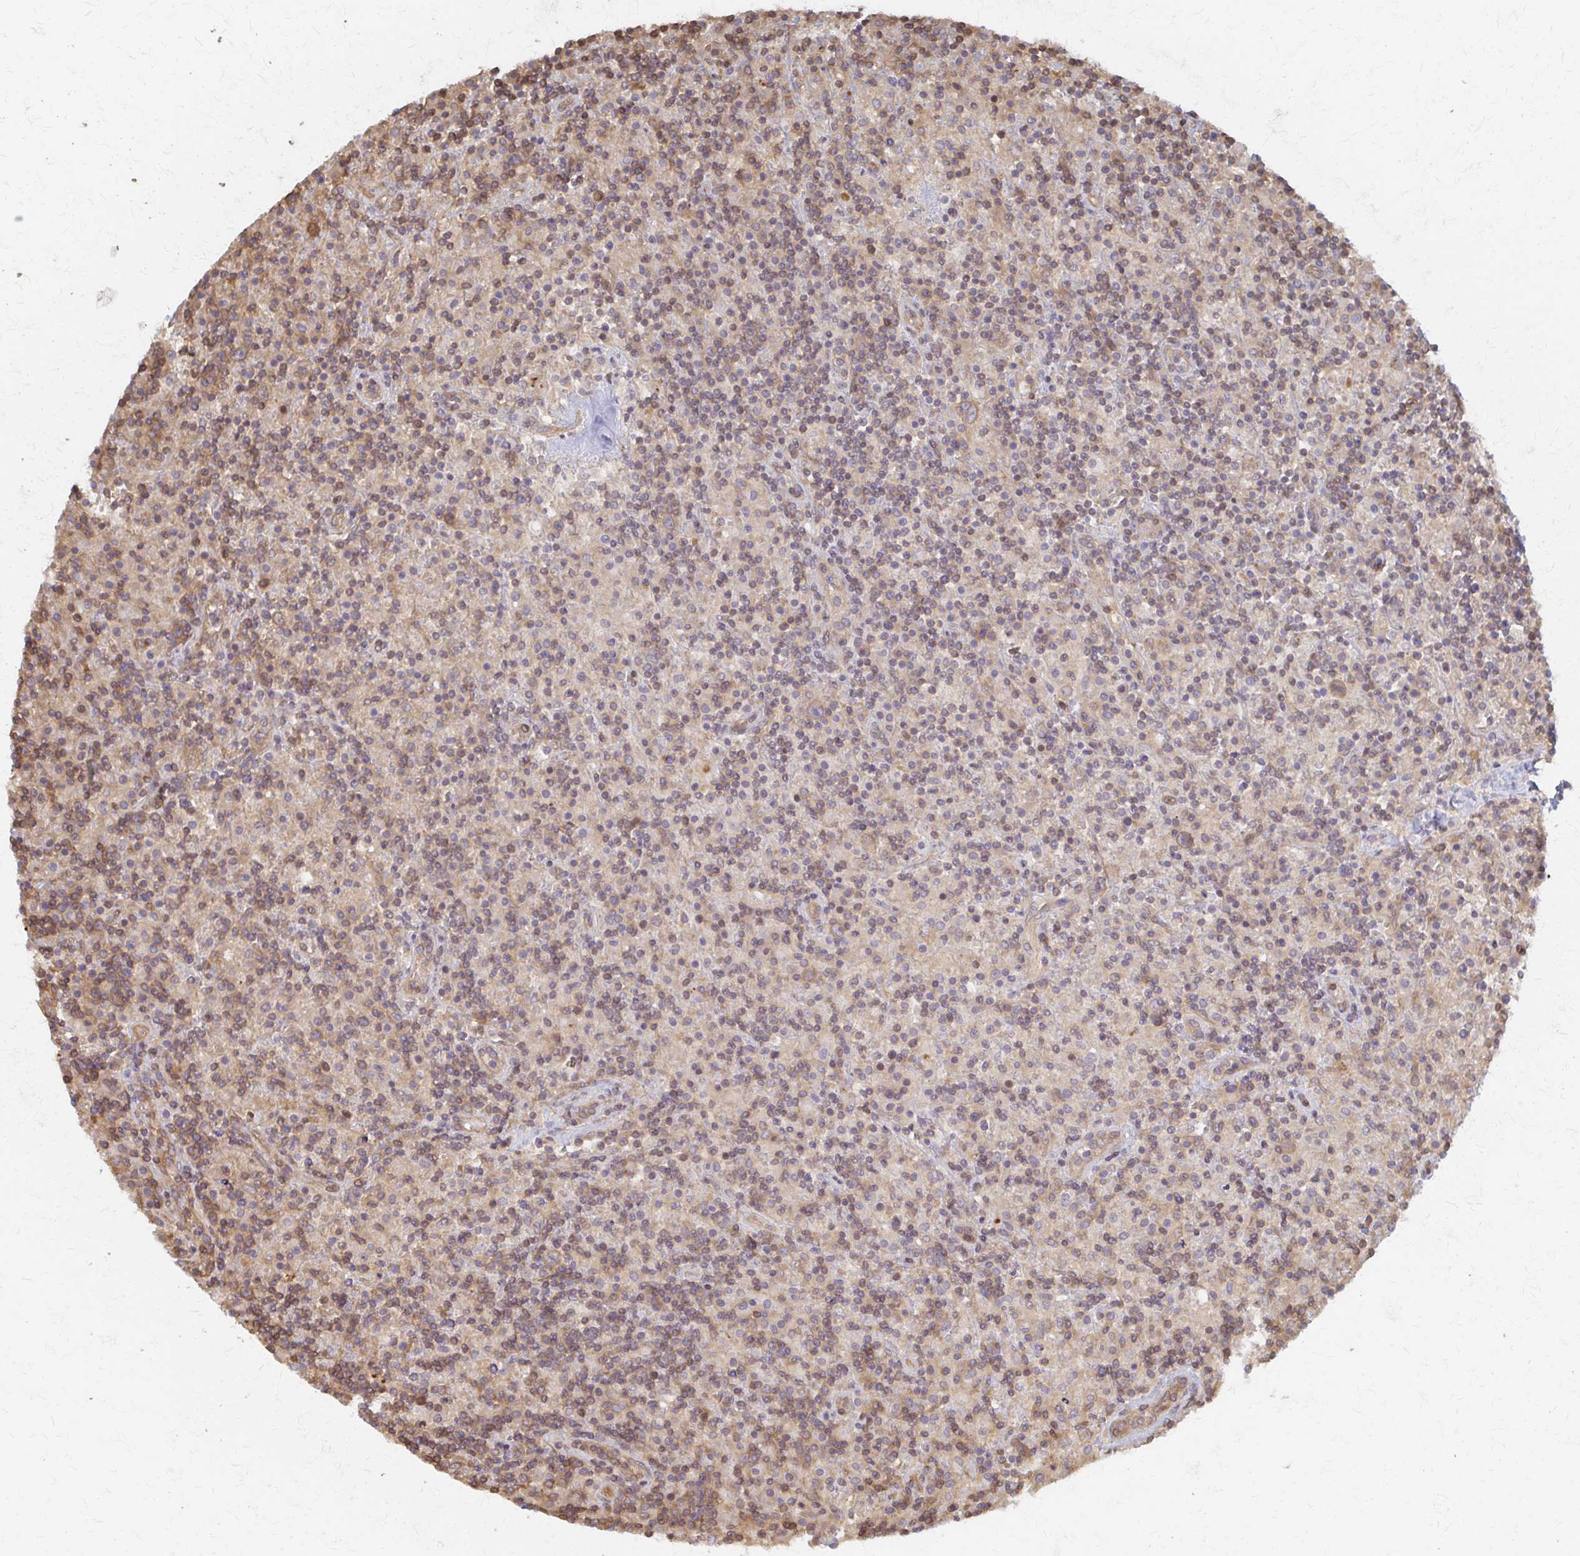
{"staining": {"intensity": "moderate", "quantity": ">75%", "location": "cytoplasmic/membranous"}, "tissue": "lymphoma", "cell_type": "Tumor cells", "image_type": "cancer", "snomed": [{"axis": "morphology", "description": "Hodgkin's disease, NOS"}, {"axis": "topography", "description": "Lymph node"}], "caption": "Immunohistochemical staining of human lymphoma demonstrates medium levels of moderate cytoplasmic/membranous staining in about >75% of tumor cells.", "gene": "ARHGAP35", "patient": {"sex": "male", "age": 70}}